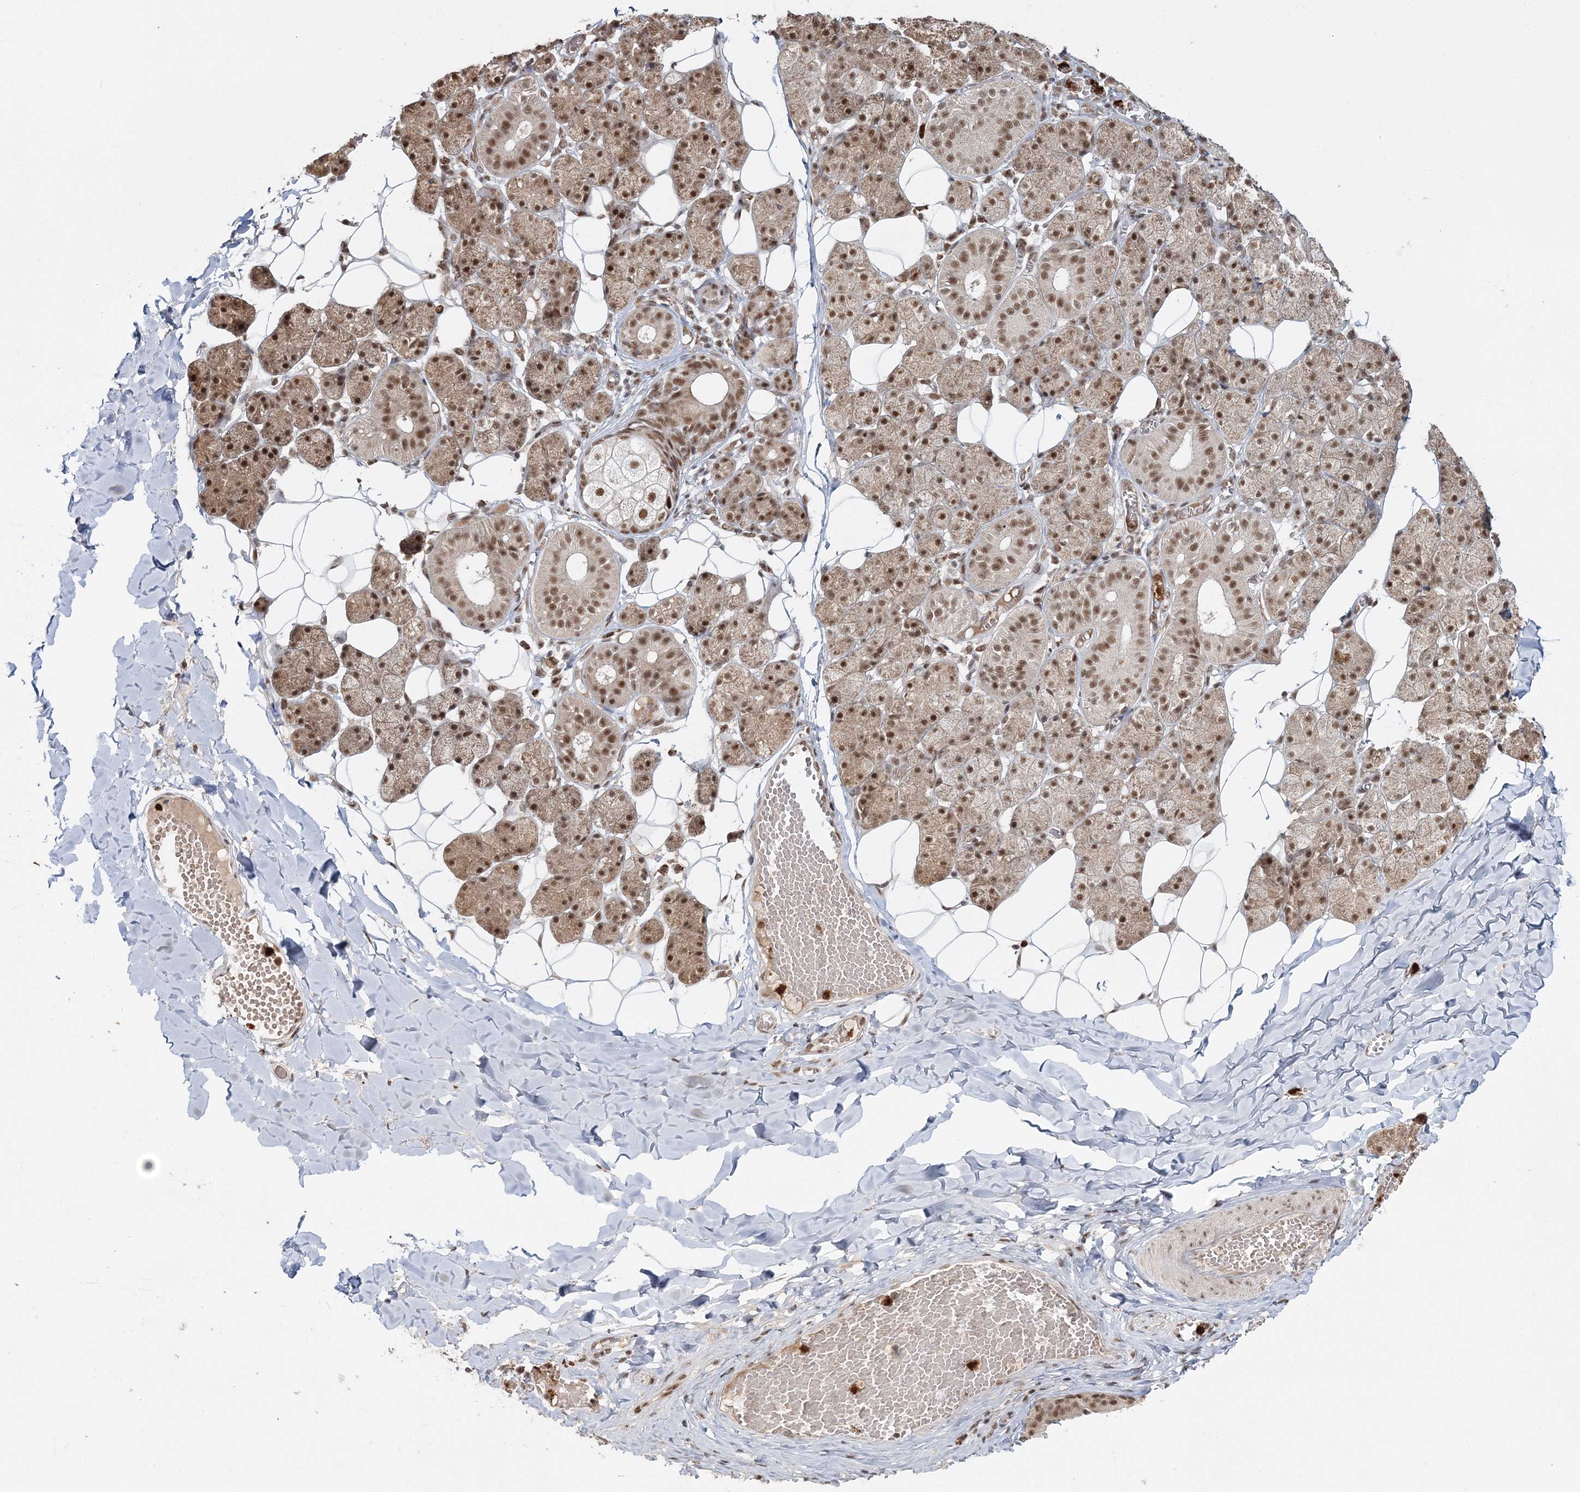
{"staining": {"intensity": "moderate", "quantity": ">75%", "location": "cytoplasmic/membranous,nuclear"}, "tissue": "salivary gland", "cell_type": "Glandular cells", "image_type": "normal", "snomed": [{"axis": "morphology", "description": "Normal tissue, NOS"}, {"axis": "topography", "description": "Salivary gland"}], "caption": "Brown immunohistochemical staining in benign human salivary gland reveals moderate cytoplasmic/membranous,nuclear expression in approximately >75% of glandular cells. (Stains: DAB (3,3'-diaminobenzidine) in brown, nuclei in blue, Microscopy: brightfield microscopy at high magnification).", "gene": "ENSG00000290315", "patient": {"sex": "female", "age": 33}}